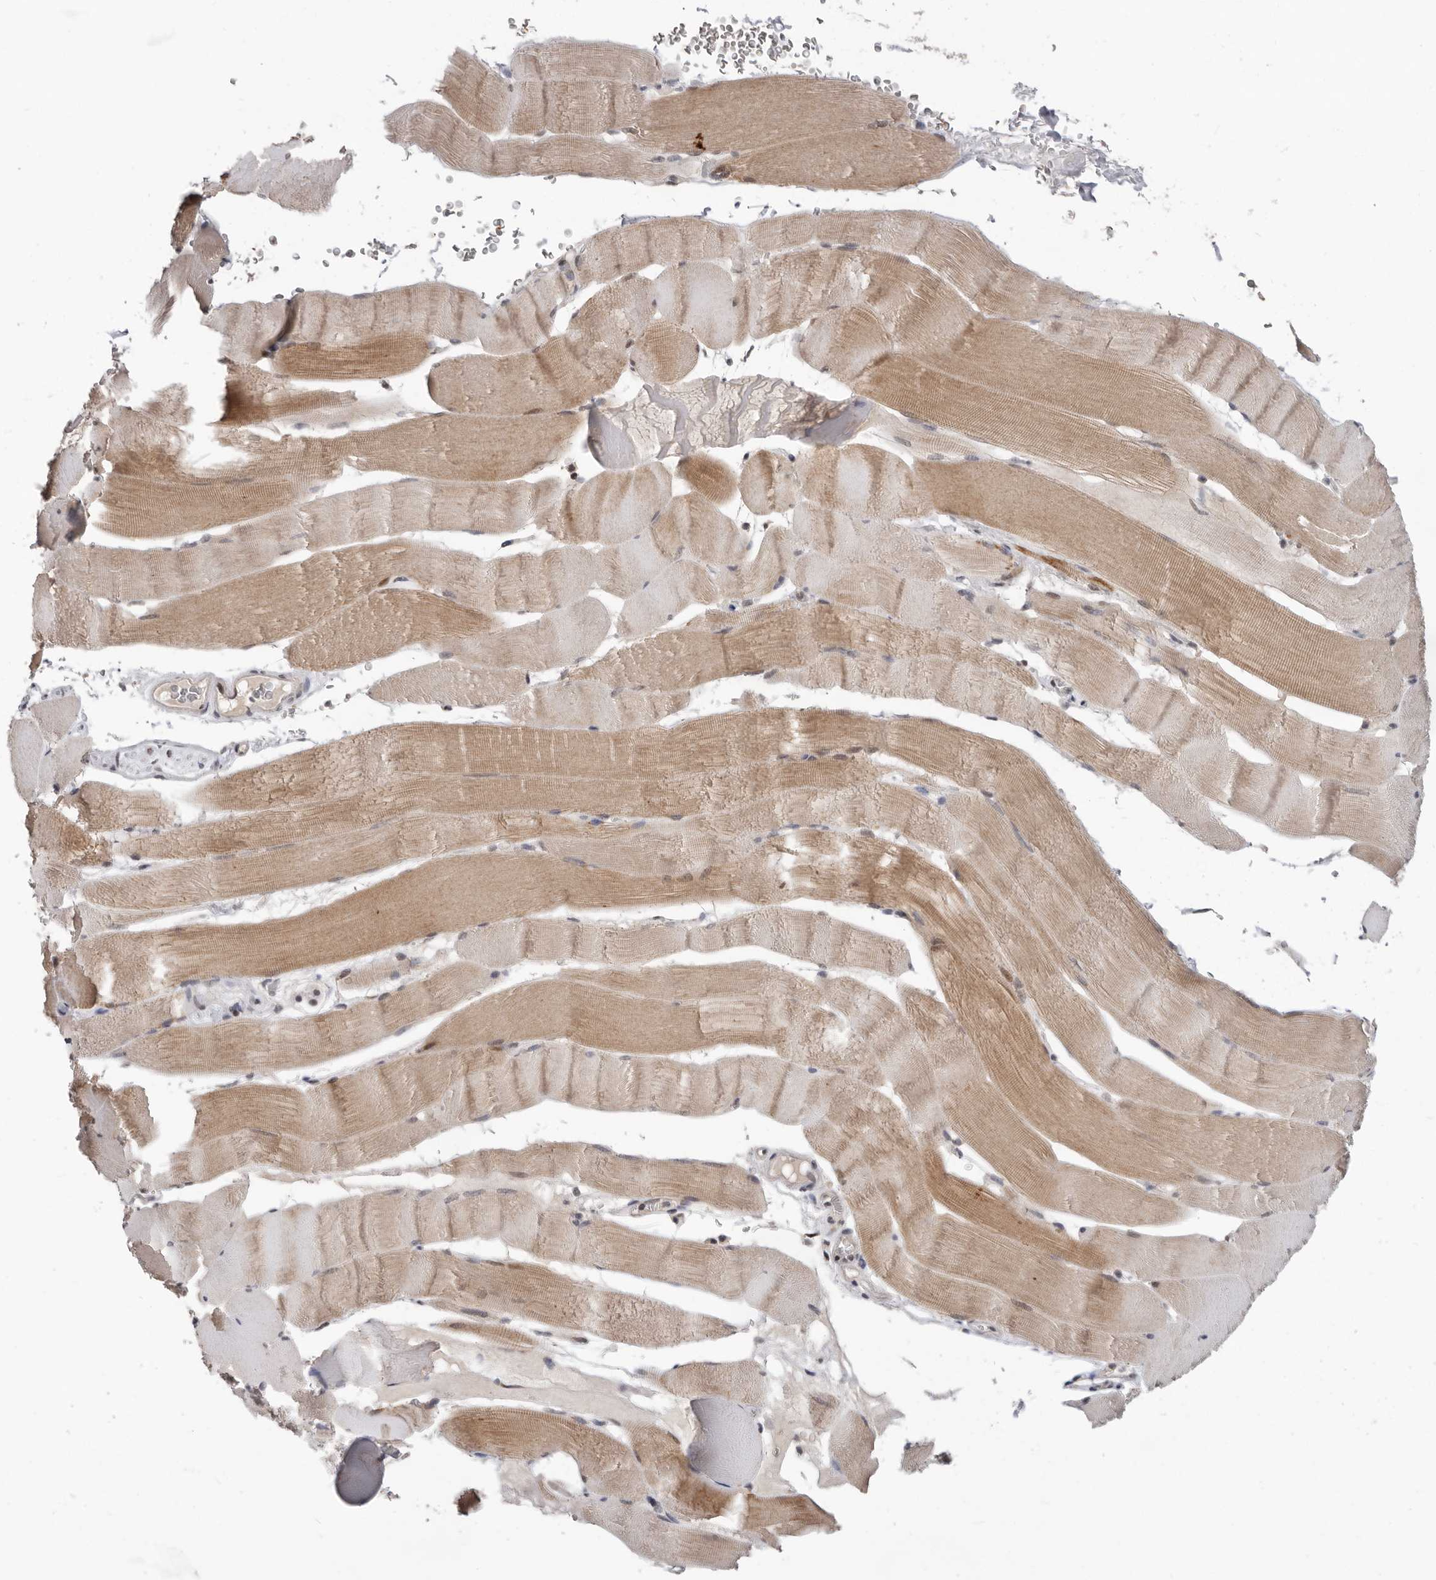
{"staining": {"intensity": "moderate", "quantity": ">75%", "location": "cytoplasmic/membranous"}, "tissue": "skeletal muscle", "cell_type": "Myocytes", "image_type": "normal", "snomed": [{"axis": "morphology", "description": "Normal tissue, NOS"}, {"axis": "topography", "description": "Skeletal muscle"}], "caption": "Protein expression analysis of normal skeletal muscle demonstrates moderate cytoplasmic/membranous expression in about >75% of myocytes. (brown staining indicates protein expression, while blue staining denotes nuclei).", "gene": "BRCA2", "patient": {"sex": "male", "age": 62}}